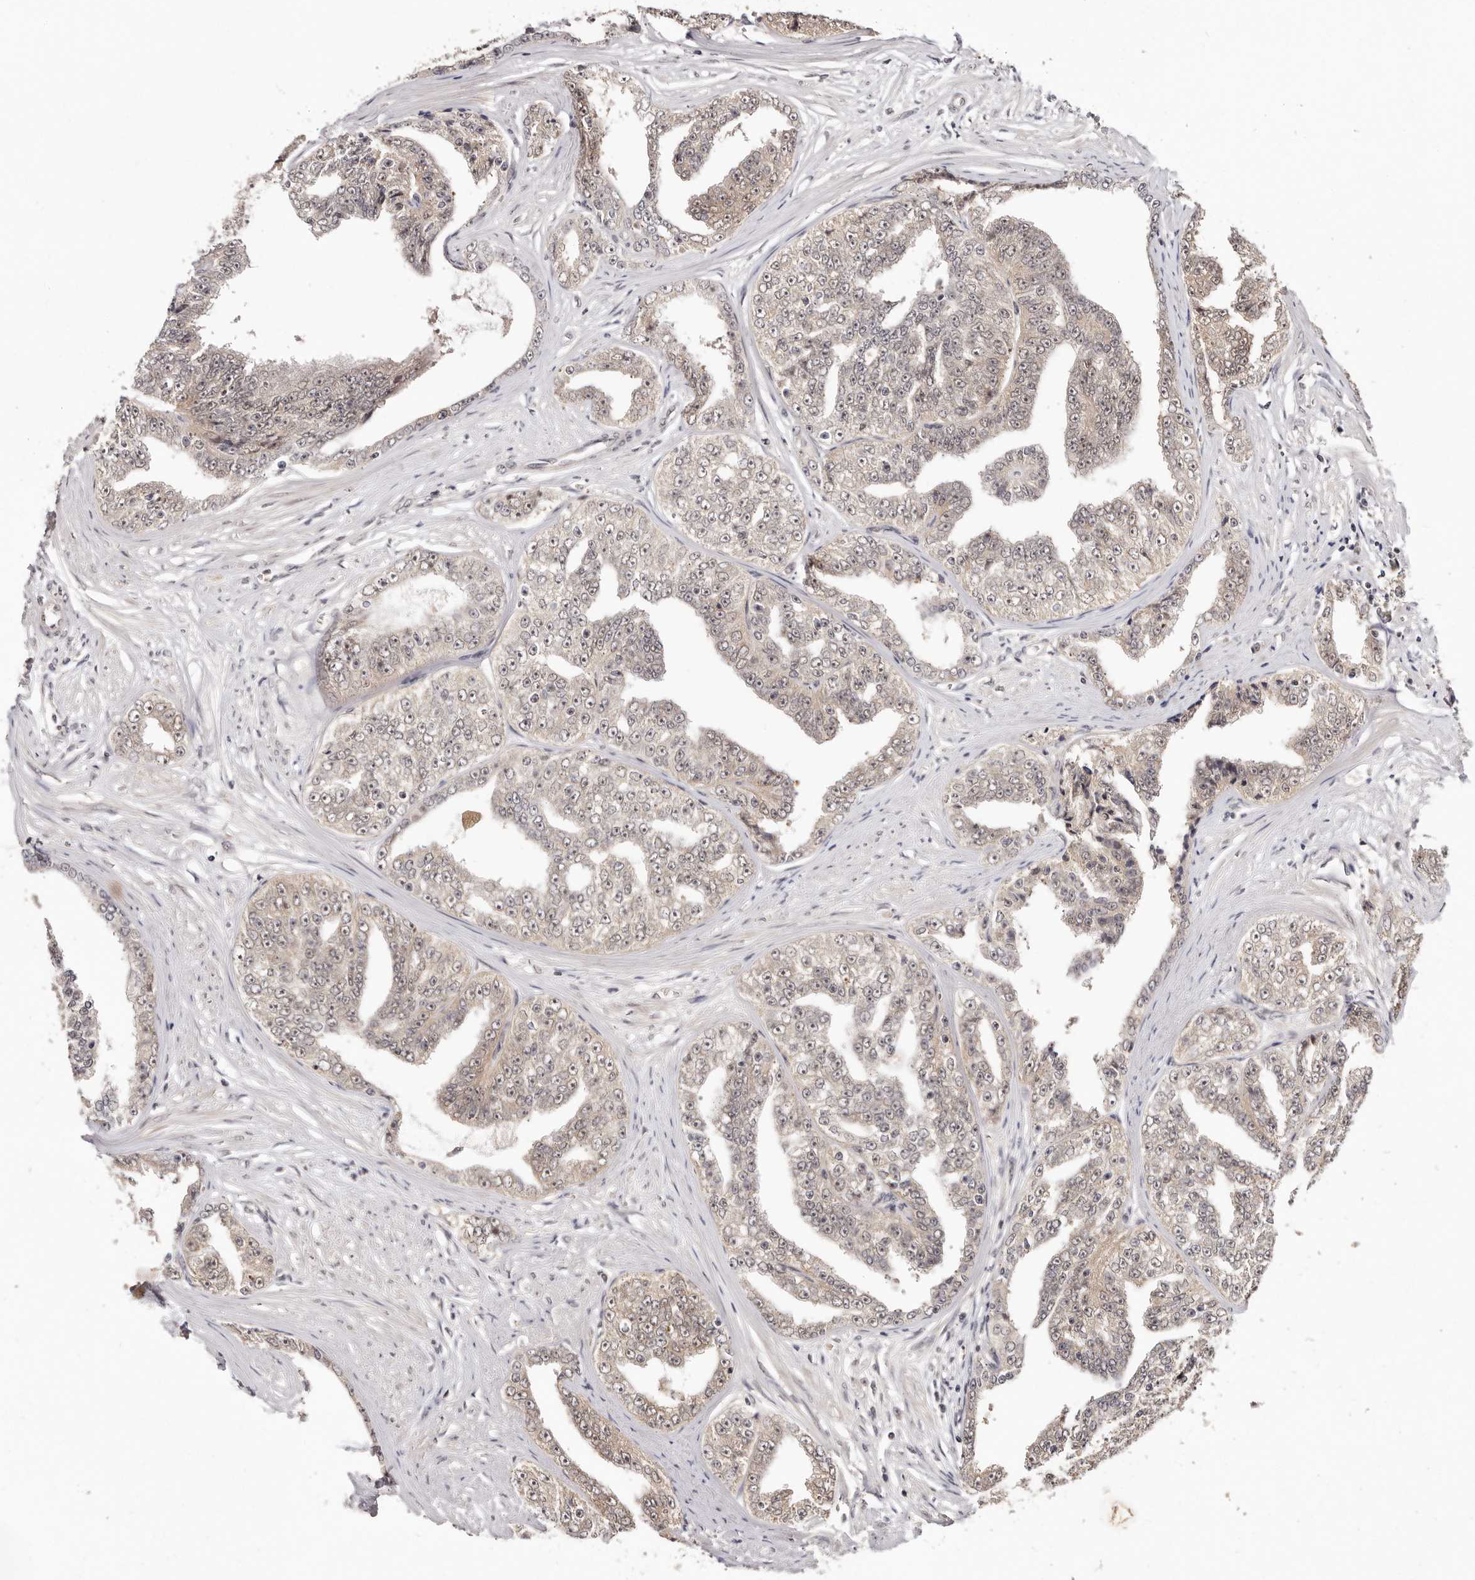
{"staining": {"intensity": "weak", "quantity": "25%-75%", "location": "cytoplasmic/membranous,nuclear"}, "tissue": "prostate cancer", "cell_type": "Tumor cells", "image_type": "cancer", "snomed": [{"axis": "morphology", "description": "Adenocarcinoma, High grade"}, {"axis": "topography", "description": "Prostate"}], "caption": "A brown stain shows weak cytoplasmic/membranous and nuclear positivity of a protein in prostate cancer tumor cells. Ihc stains the protein of interest in brown and the nuclei are stained blue.", "gene": "MED8", "patient": {"sex": "male", "age": 71}}